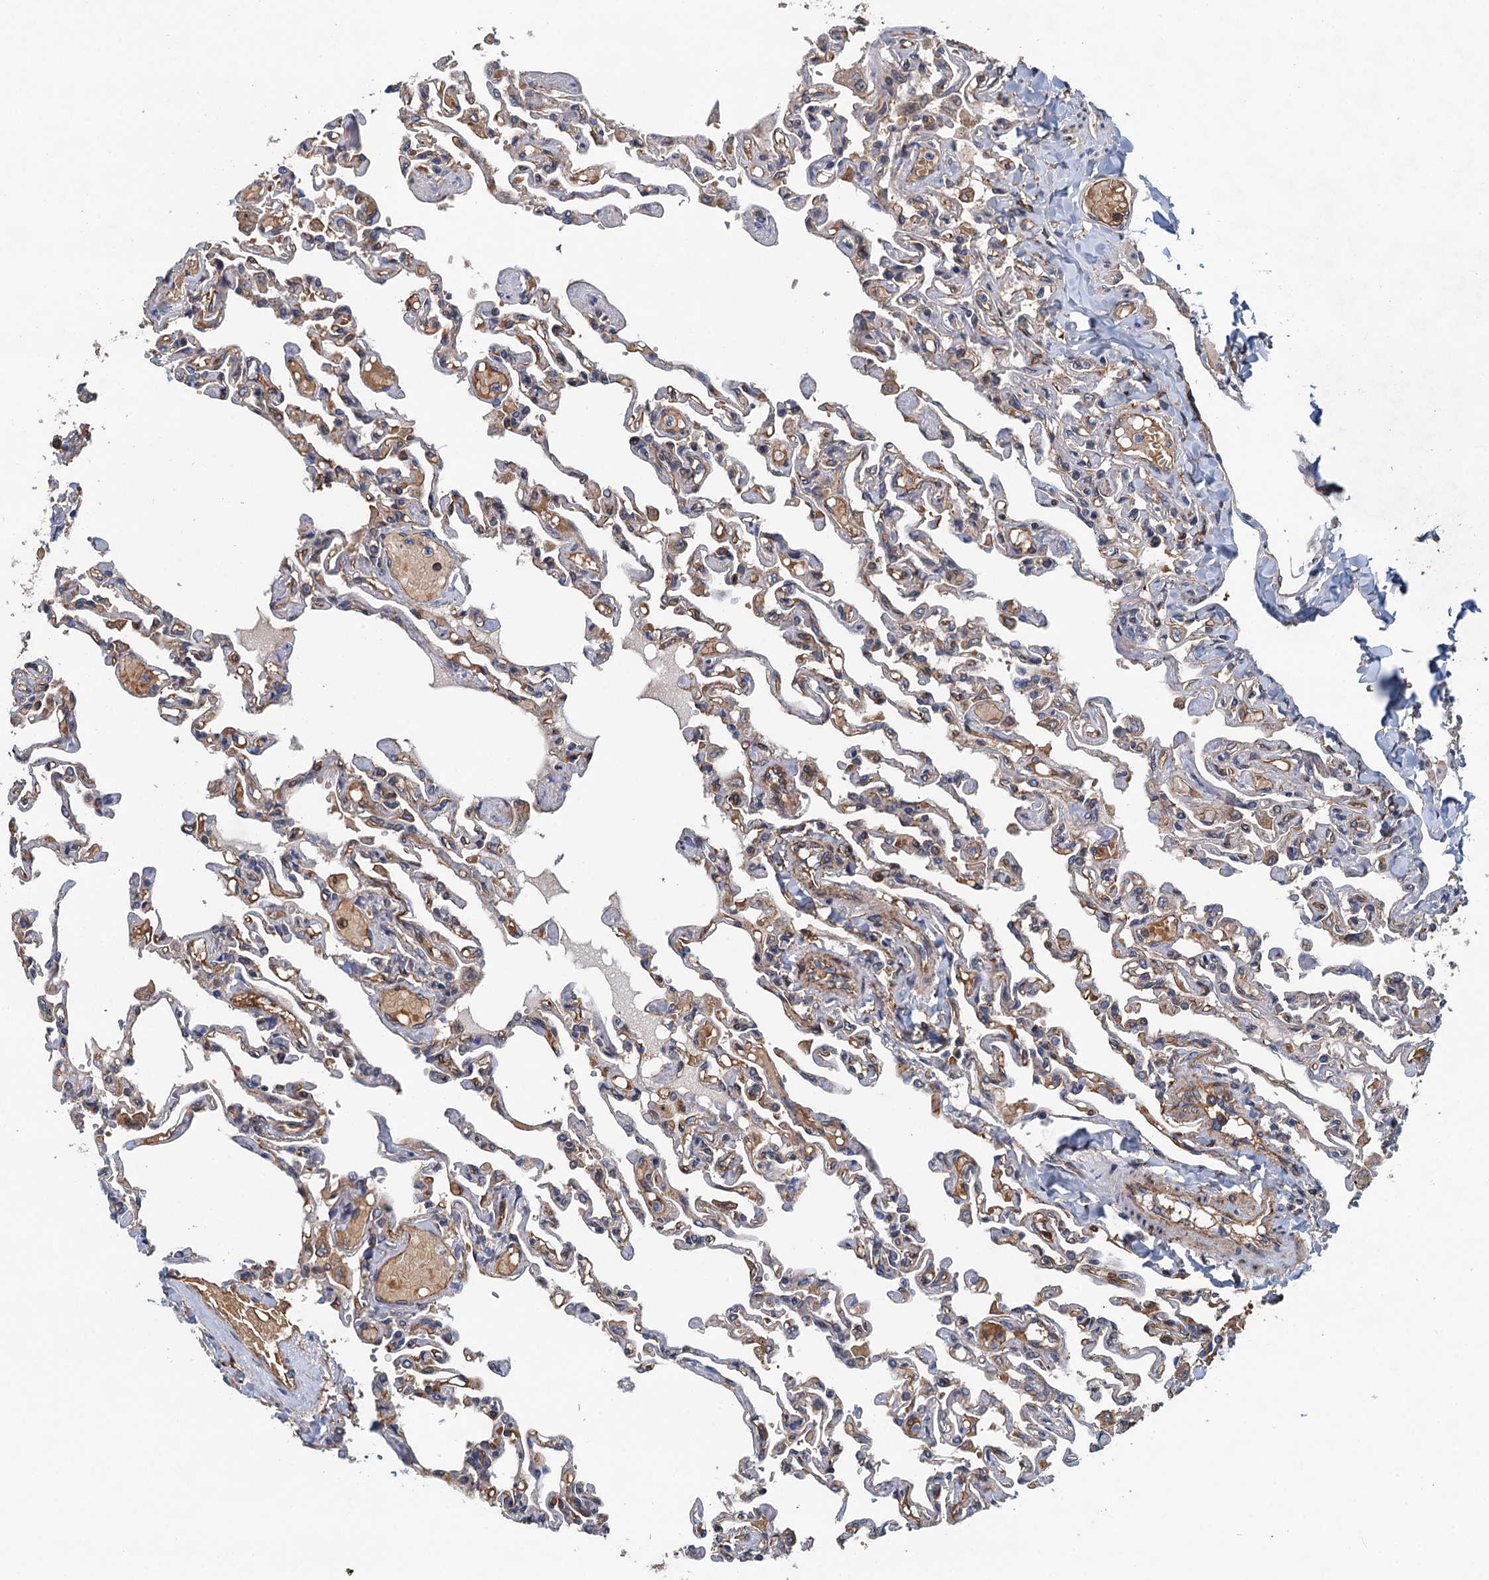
{"staining": {"intensity": "moderate", "quantity": "25%-75%", "location": "cytoplasmic/membranous"}, "tissue": "lung", "cell_type": "Alveolar cells", "image_type": "normal", "snomed": [{"axis": "morphology", "description": "Normal tissue, NOS"}, {"axis": "topography", "description": "Lung"}], "caption": "Lung stained for a protein shows moderate cytoplasmic/membranous positivity in alveolar cells.", "gene": "RSAD2", "patient": {"sex": "male", "age": 21}}